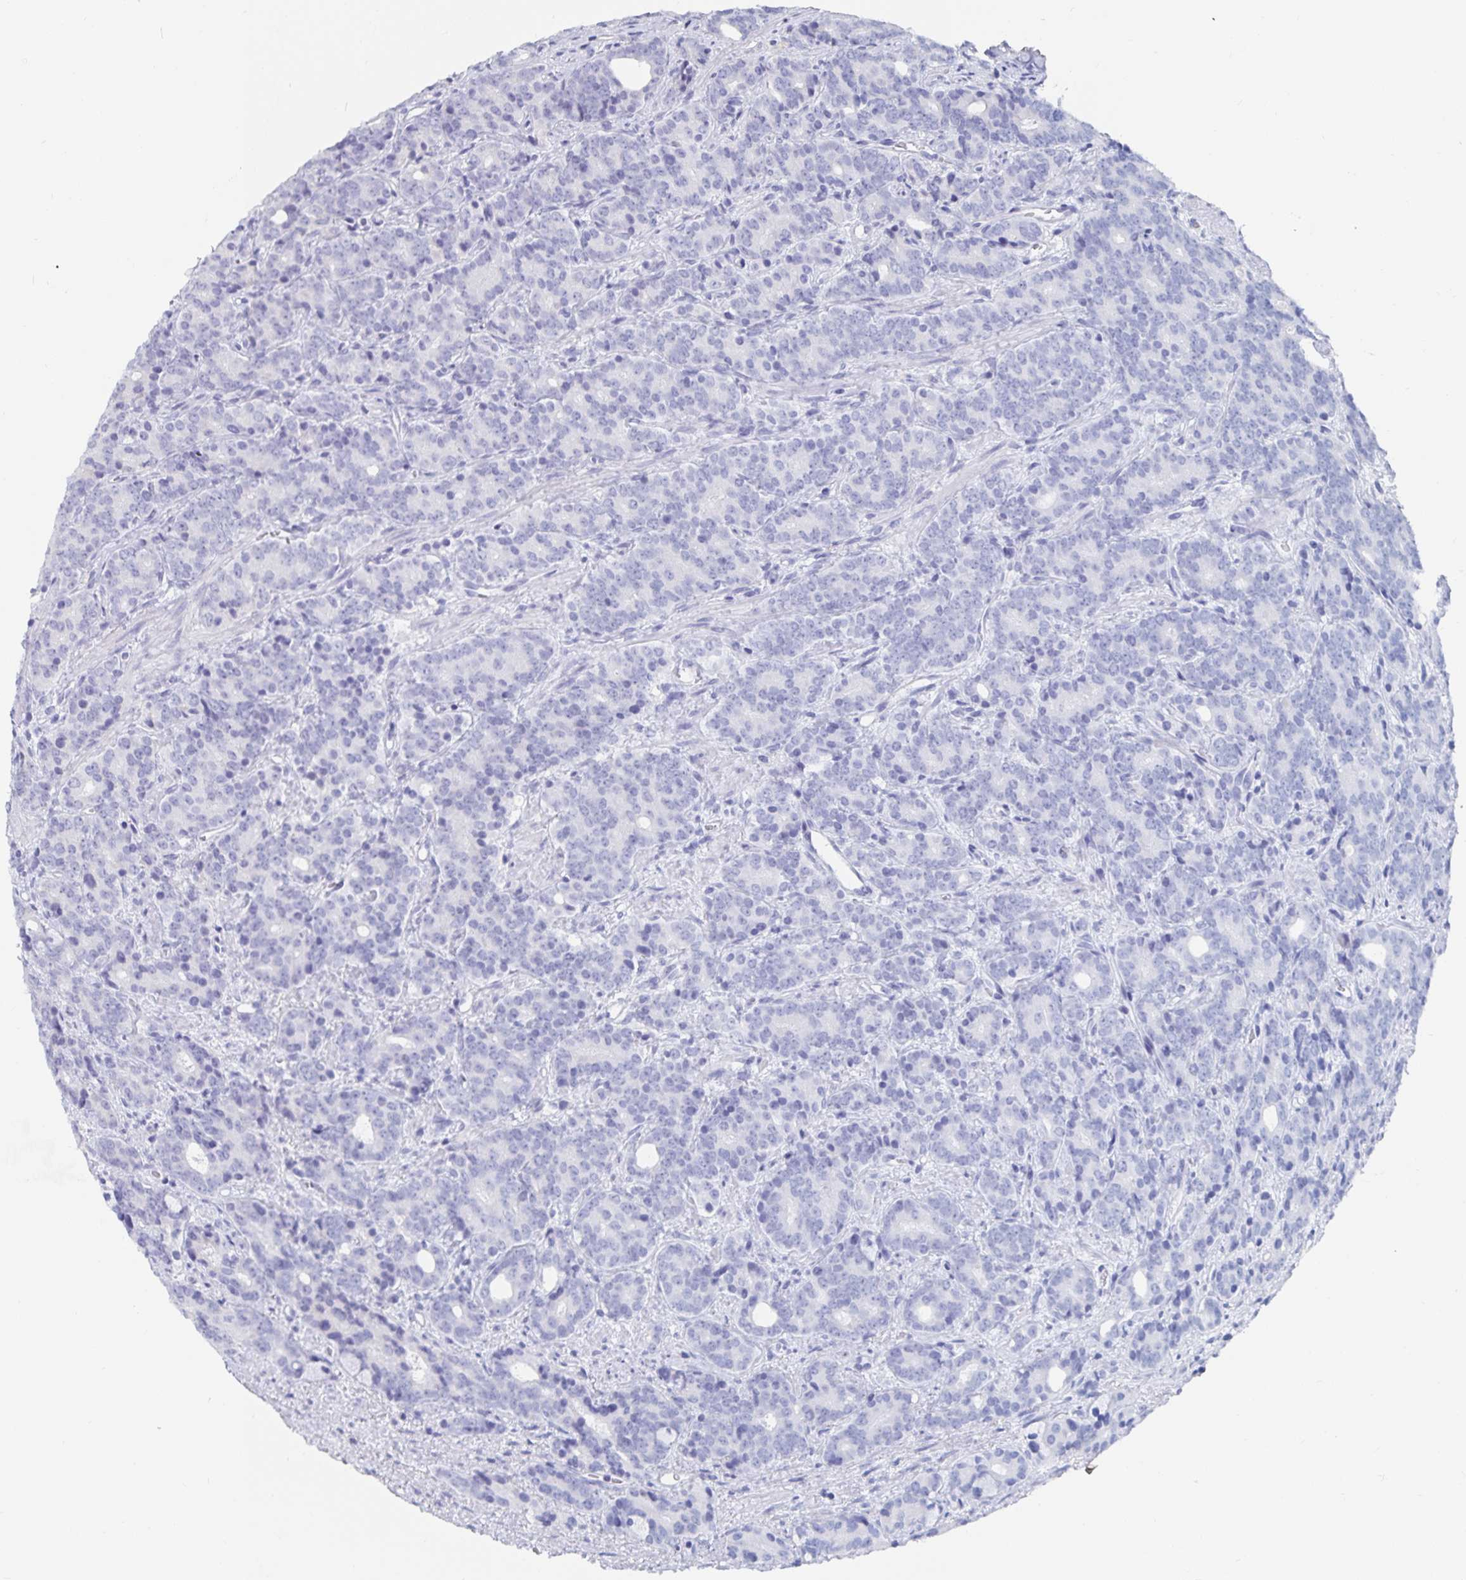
{"staining": {"intensity": "negative", "quantity": "none", "location": "none"}, "tissue": "prostate cancer", "cell_type": "Tumor cells", "image_type": "cancer", "snomed": [{"axis": "morphology", "description": "Adenocarcinoma, High grade"}, {"axis": "topography", "description": "Prostate"}], "caption": "Human prostate cancer (high-grade adenocarcinoma) stained for a protein using immunohistochemistry (IHC) reveals no staining in tumor cells.", "gene": "CFAP69", "patient": {"sex": "male", "age": 84}}